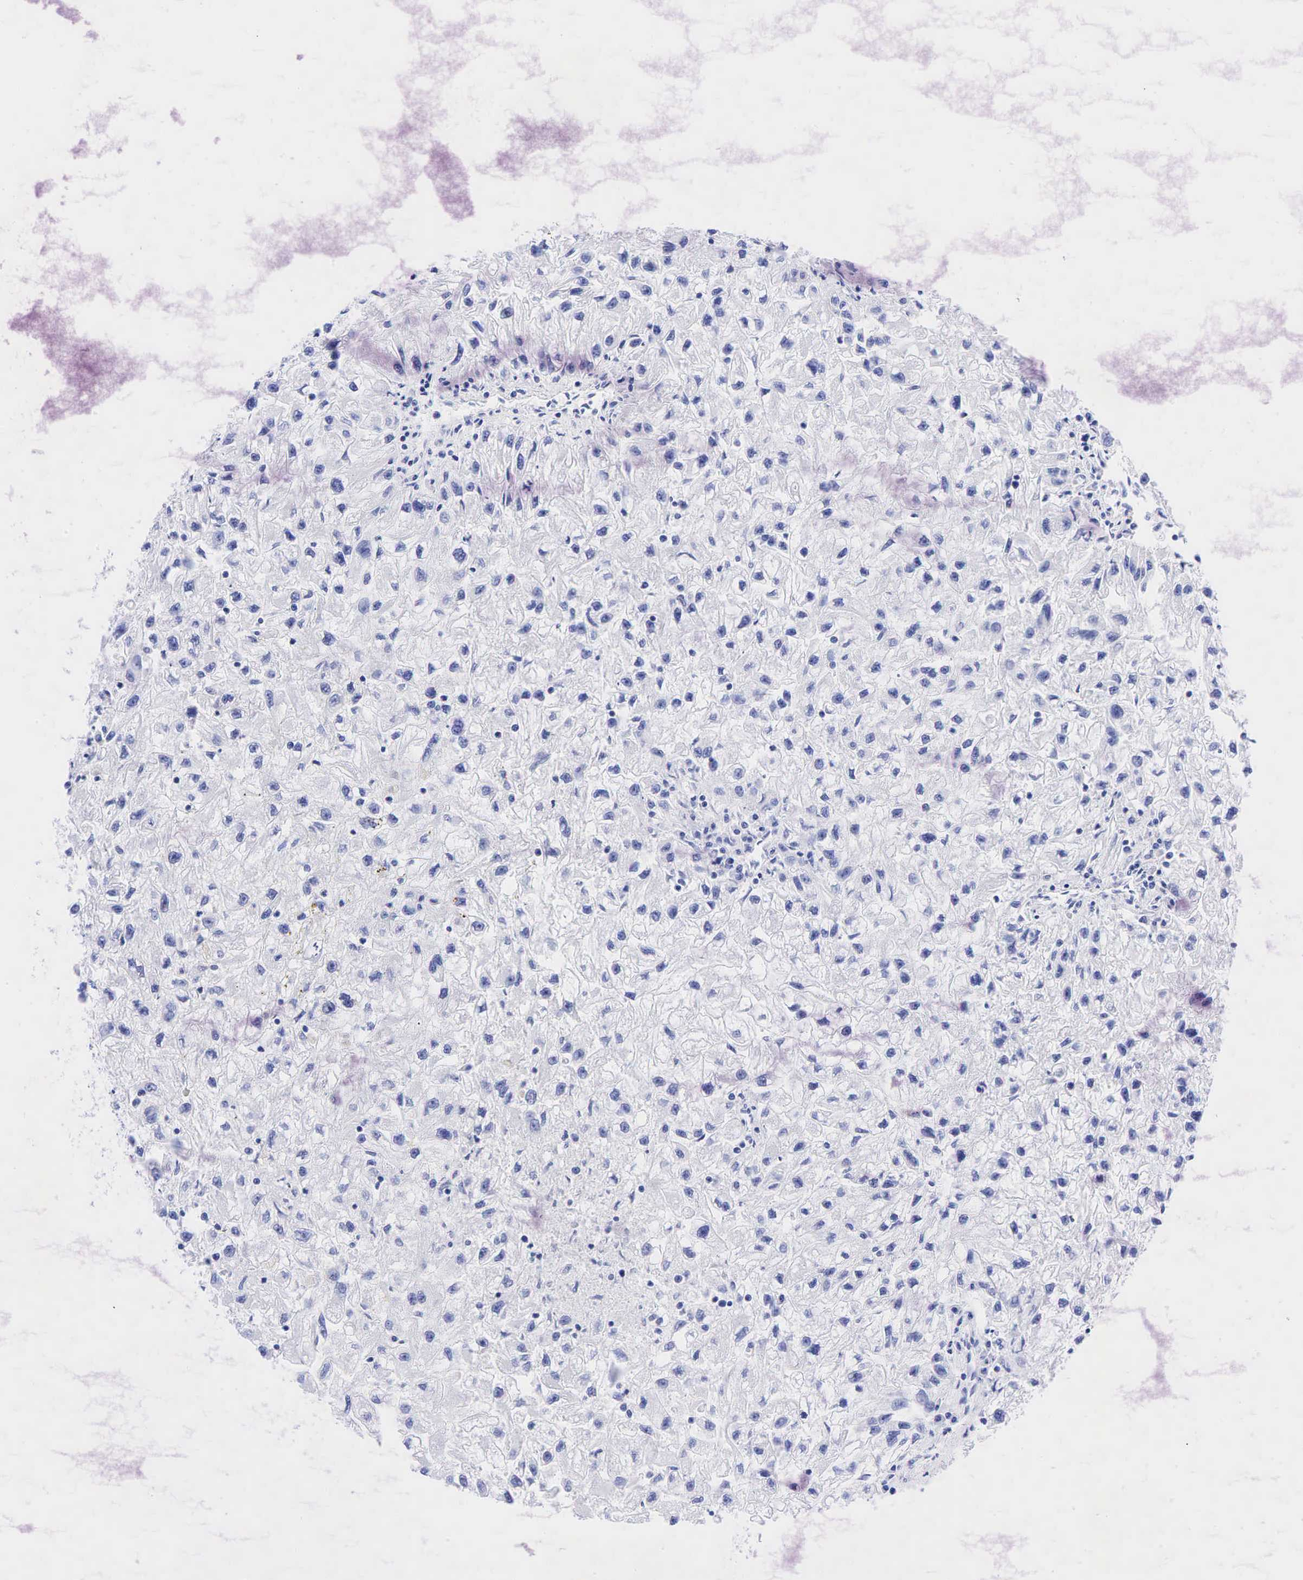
{"staining": {"intensity": "negative", "quantity": "none", "location": "none"}, "tissue": "renal cancer", "cell_type": "Tumor cells", "image_type": "cancer", "snomed": [{"axis": "morphology", "description": "Adenocarcinoma, NOS"}, {"axis": "topography", "description": "Kidney"}], "caption": "Tumor cells are negative for brown protein staining in renal cancer.", "gene": "ESR1", "patient": {"sex": "male", "age": 59}}